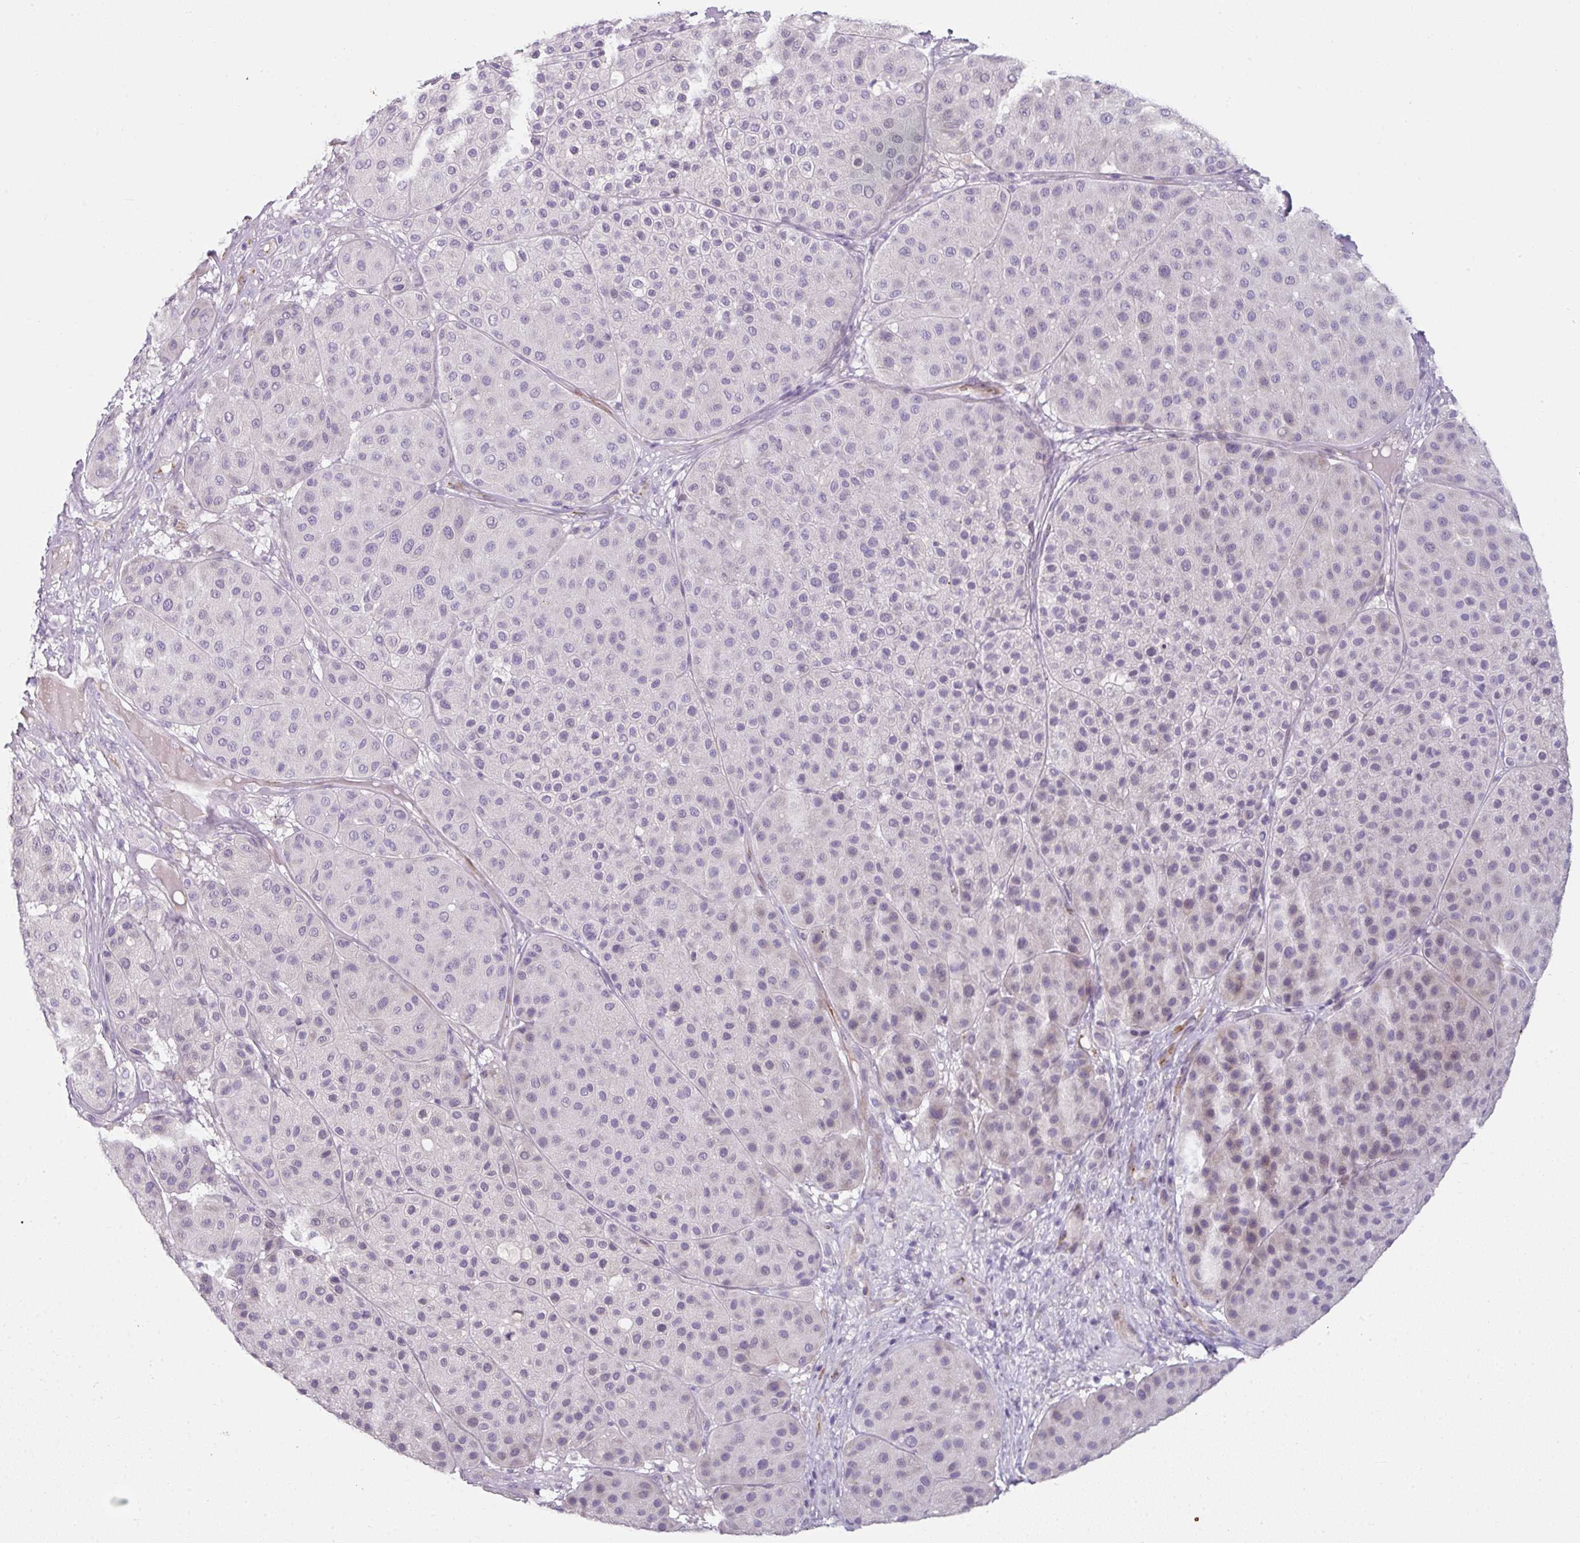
{"staining": {"intensity": "negative", "quantity": "none", "location": "none"}, "tissue": "melanoma", "cell_type": "Tumor cells", "image_type": "cancer", "snomed": [{"axis": "morphology", "description": "Malignant melanoma, Metastatic site"}, {"axis": "topography", "description": "Smooth muscle"}], "caption": "Immunohistochemistry (IHC) of malignant melanoma (metastatic site) exhibits no staining in tumor cells. (Stains: DAB IHC with hematoxylin counter stain, Microscopy: brightfield microscopy at high magnification).", "gene": "FHAD1", "patient": {"sex": "male", "age": 41}}